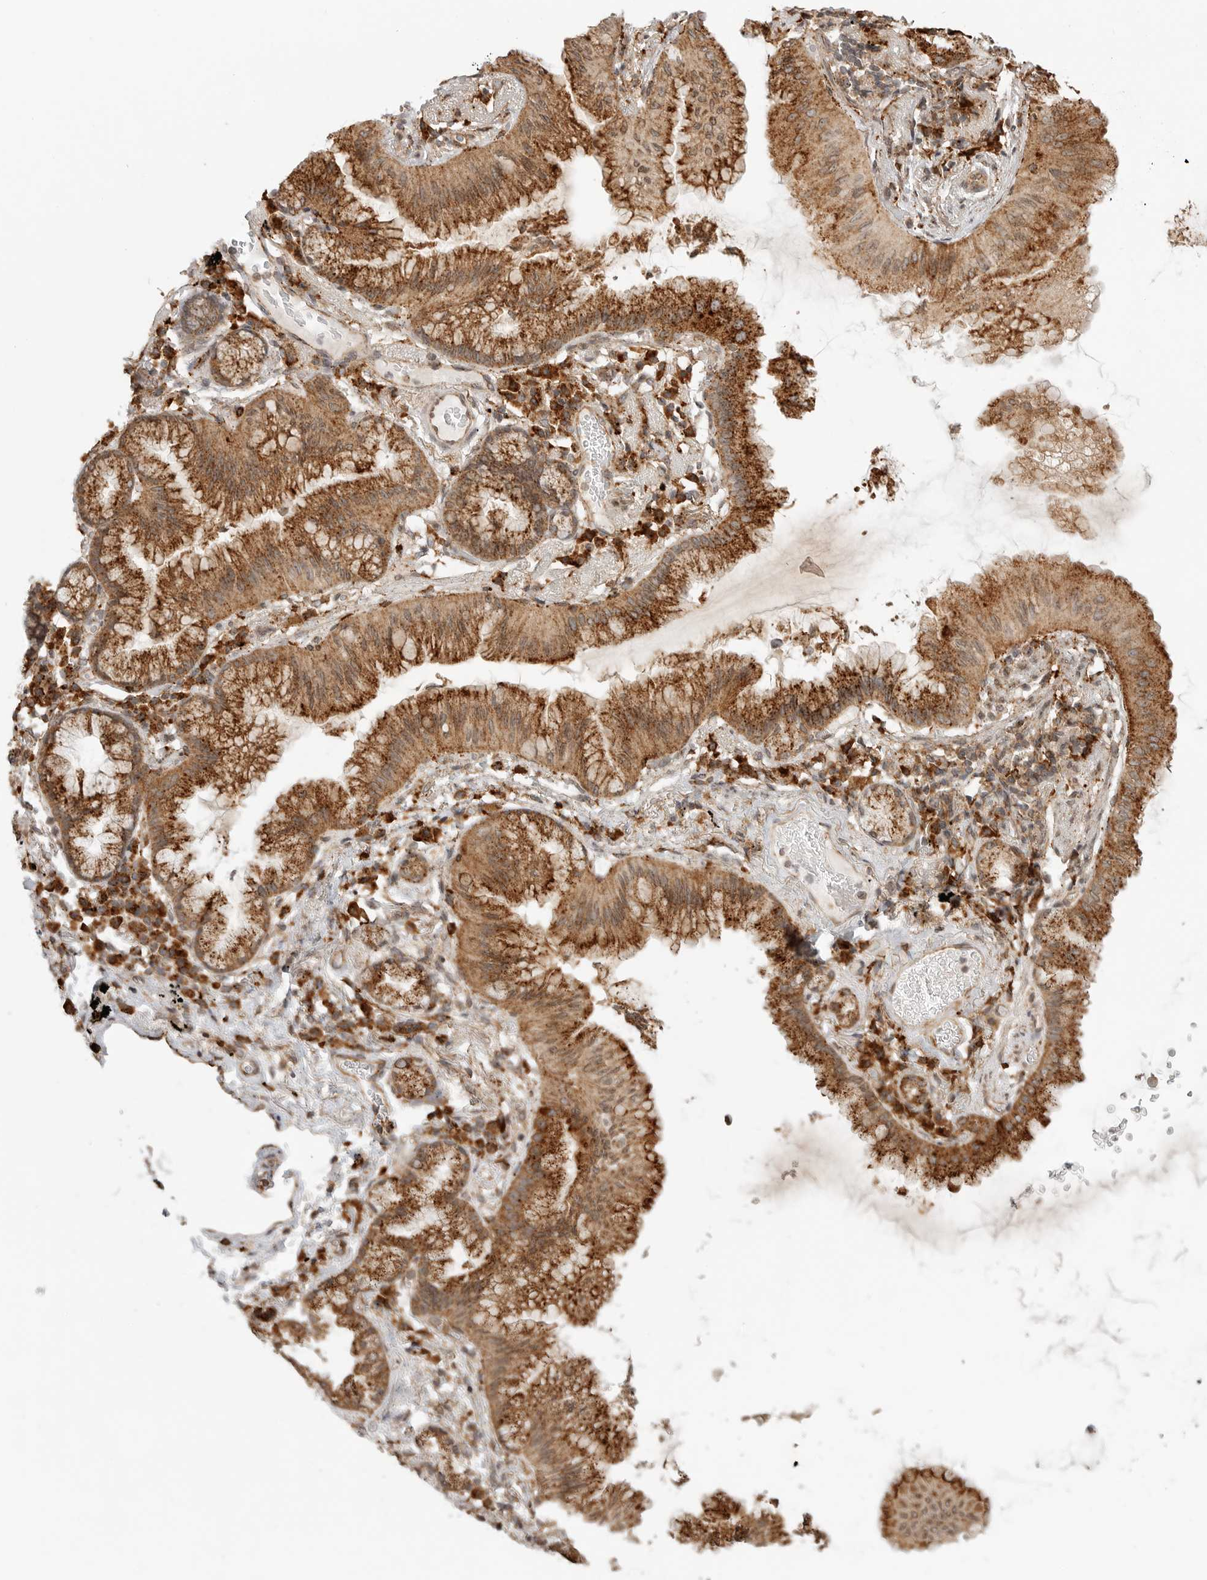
{"staining": {"intensity": "moderate", "quantity": ">75%", "location": "cytoplasmic/membranous"}, "tissue": "lung cancer", "cell_type": "Tumor cells", "image_type": "cancer", "snomed": [{"axis": "morphology", "description": "Adenocarcinoma, NOS"}, {"axis": "topography", "description": "Lung"}], "caption": "A brown stain highlights moderate cytoplasmic/membranous staining of a protein in lung cancer (adenocarcinoma) tumor cells. (DAB IHC with brightfield microscopy, high magnification).", "gene": "IDUA", "patient": {"sex": "female", "age": 70}}